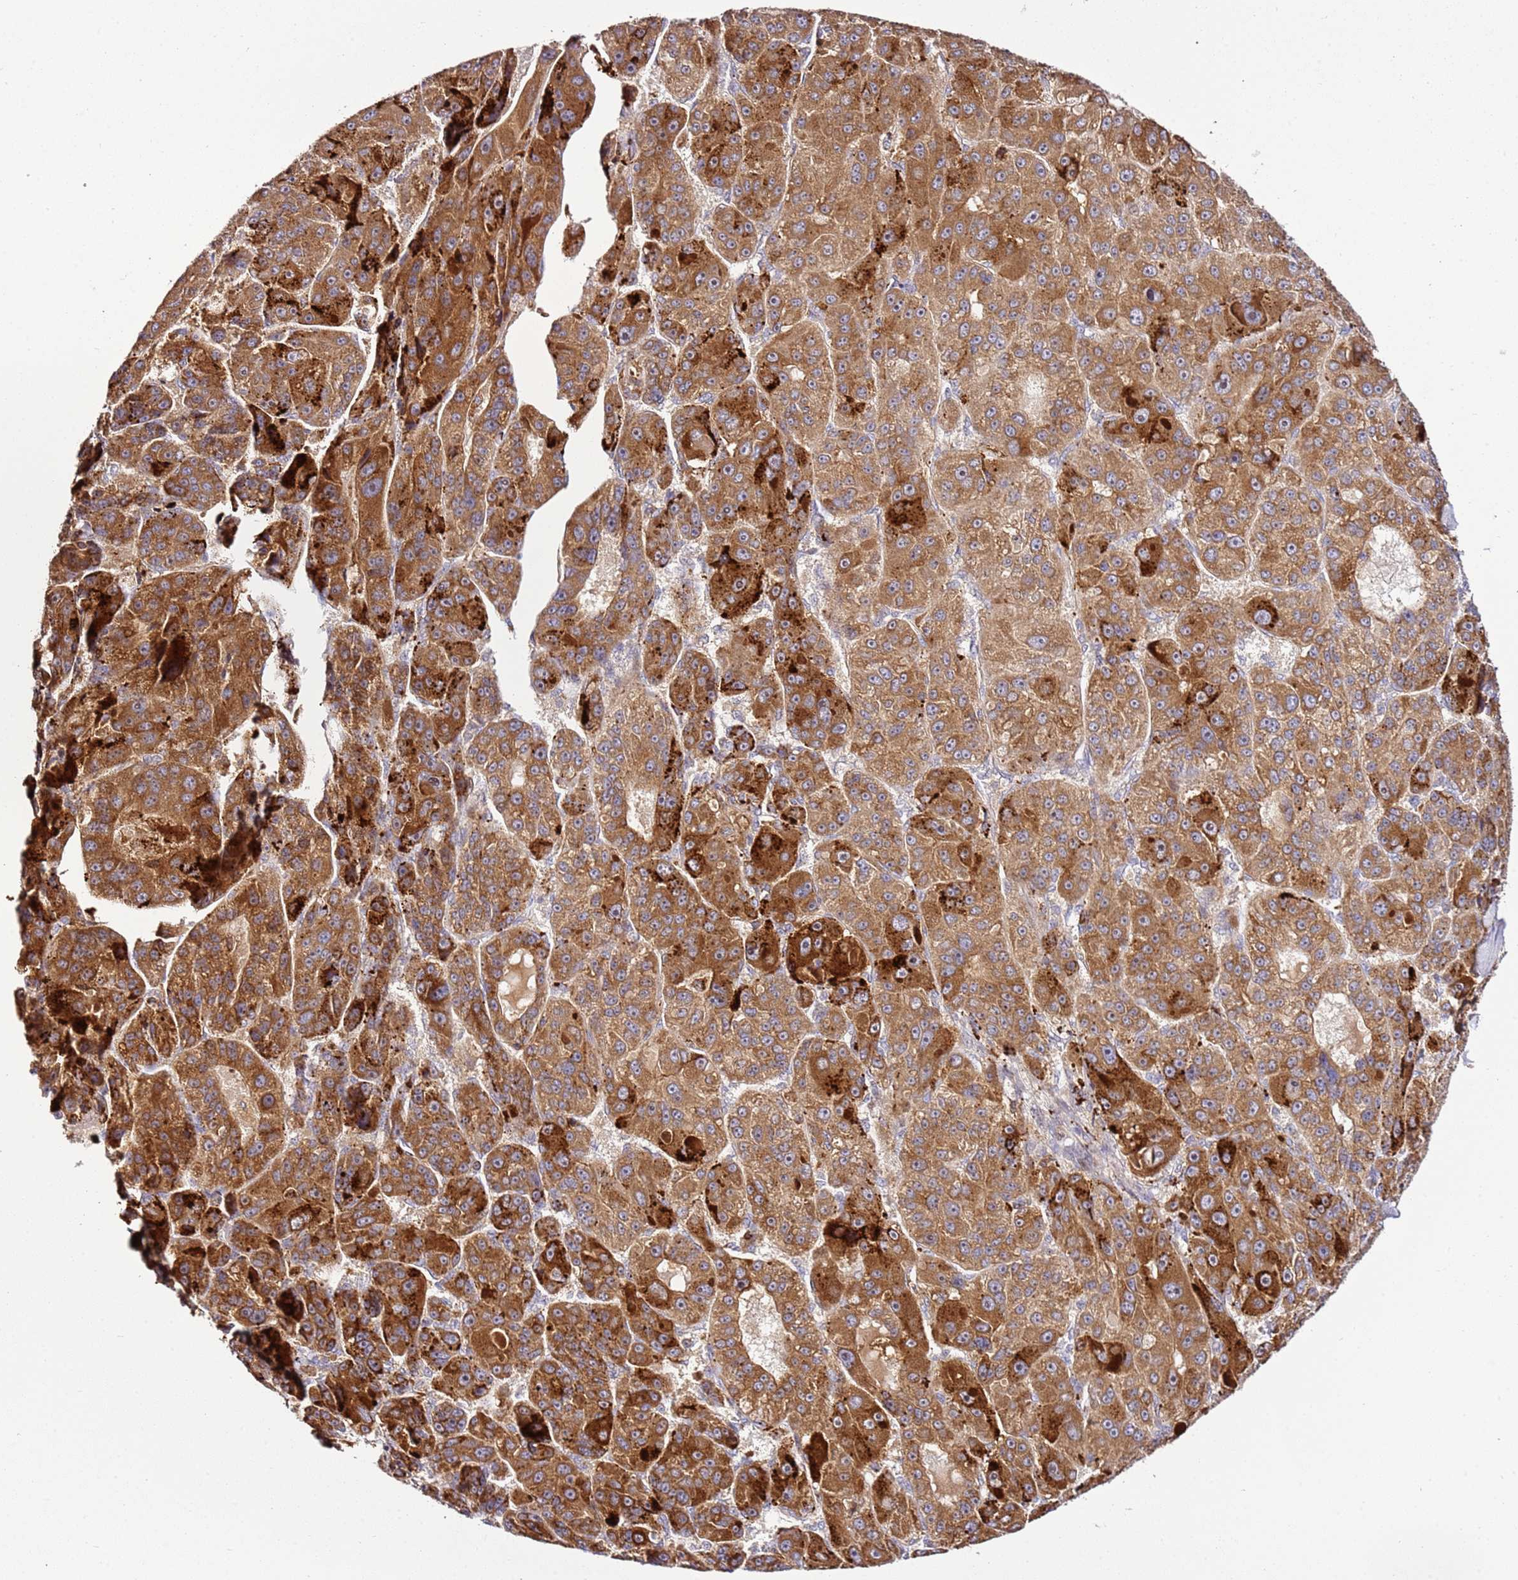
{"staining": {"intensity": "strong", "quantity": ">75%", "location": "cytoplasmic/membranous"}, "tissue": "liver cancer", "cell_type": "Tumor cells", "image_type": "cancer", "snomed": [{"axis": "morphology", "description": "Carcinoma, Hepatocellular, NOS"}, {"axis": "topography", "description": "Liver"}], "caption": "Immunohistochemical staining of human hepatocellular carcinoma (liver) demonstrates strong cytoplasmic/membranous protein expression in about >75% of tumor cells.", "gene": "PVRIG", "patient": {"sex": "male", "age": 76}}